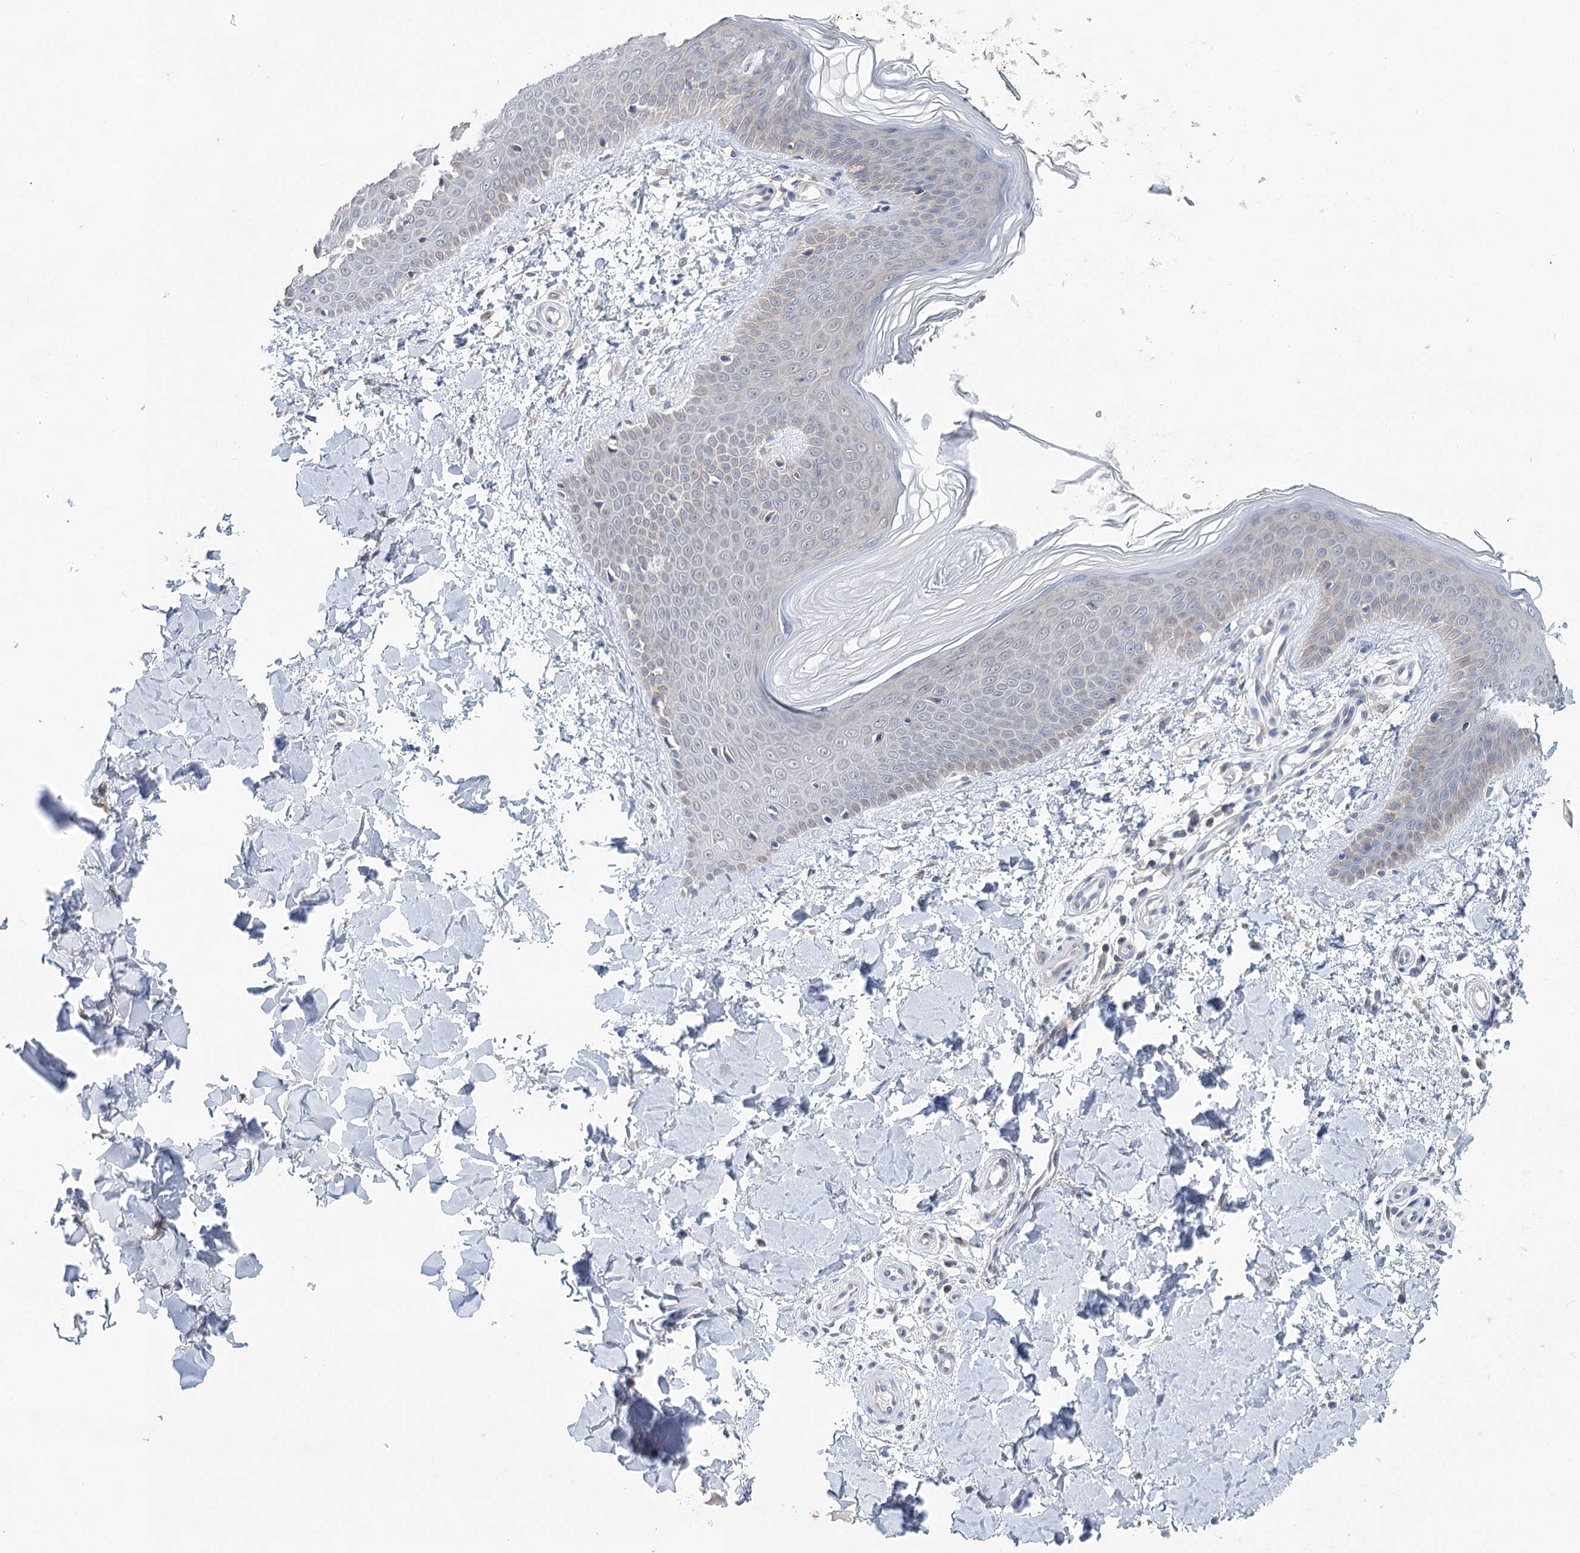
{"staining": {"intensity": "negative", "quantity": "none", "location": "none"}, "tissue": "skin", "cell_type": "Fibroblasts", "image_type": "normal", "snomed": [{"axis": "morphology", "description": "Normal tissue, NOS"}, {"axis": "topography", "description": "Skin"}], "caption": "Immunohistochemistry photomicrograph of normal skin stained for a protein (brown), which demonstrates no staining in fibroblasts.", "gene": "BLTP1", "patient": {"sex": "male", "age": 36}}